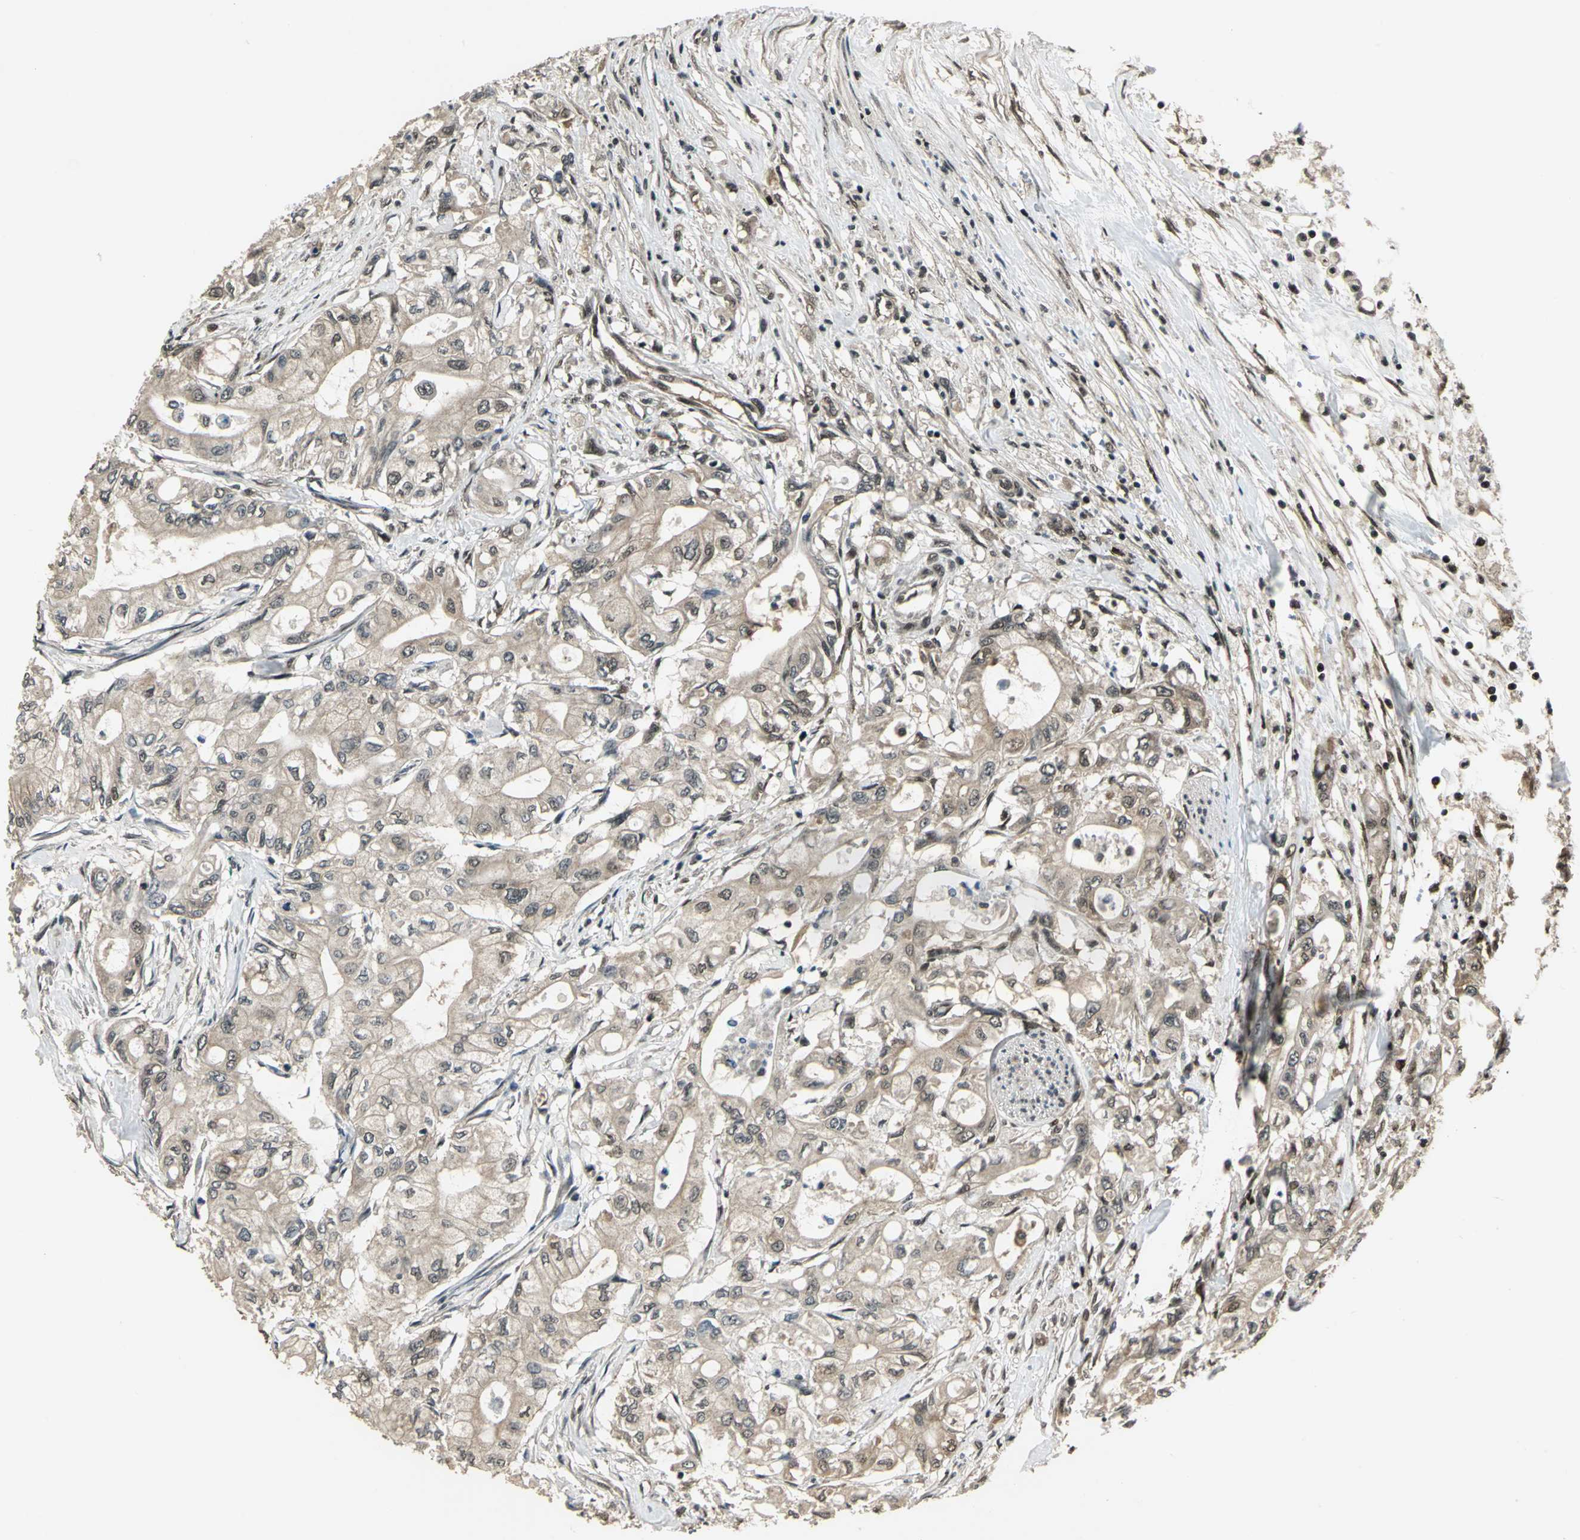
{"staining": {"intensity": "weak", "quantity": "25%-75%", "location": "cytoplasmic/membranous,nuclear"}, "tissue": "pancreatic cancer", "cell_type": "Tumor cells", "image_type": "cancer", "snomed": [{"axis": "morphology", "description": "Adenocarcinoma, NOS"}, {"axis": "topography", "description": "Pancreas"}], "caption": "This is a histology image of immunohistochemistry staining of pancreatic adenocarcinoma, which shows weak expression in the cytoplasmic/membranous and nuclear of tumor cells.", "gene": "PSMC3", "patient": {"sex": "male", "age": 79}}